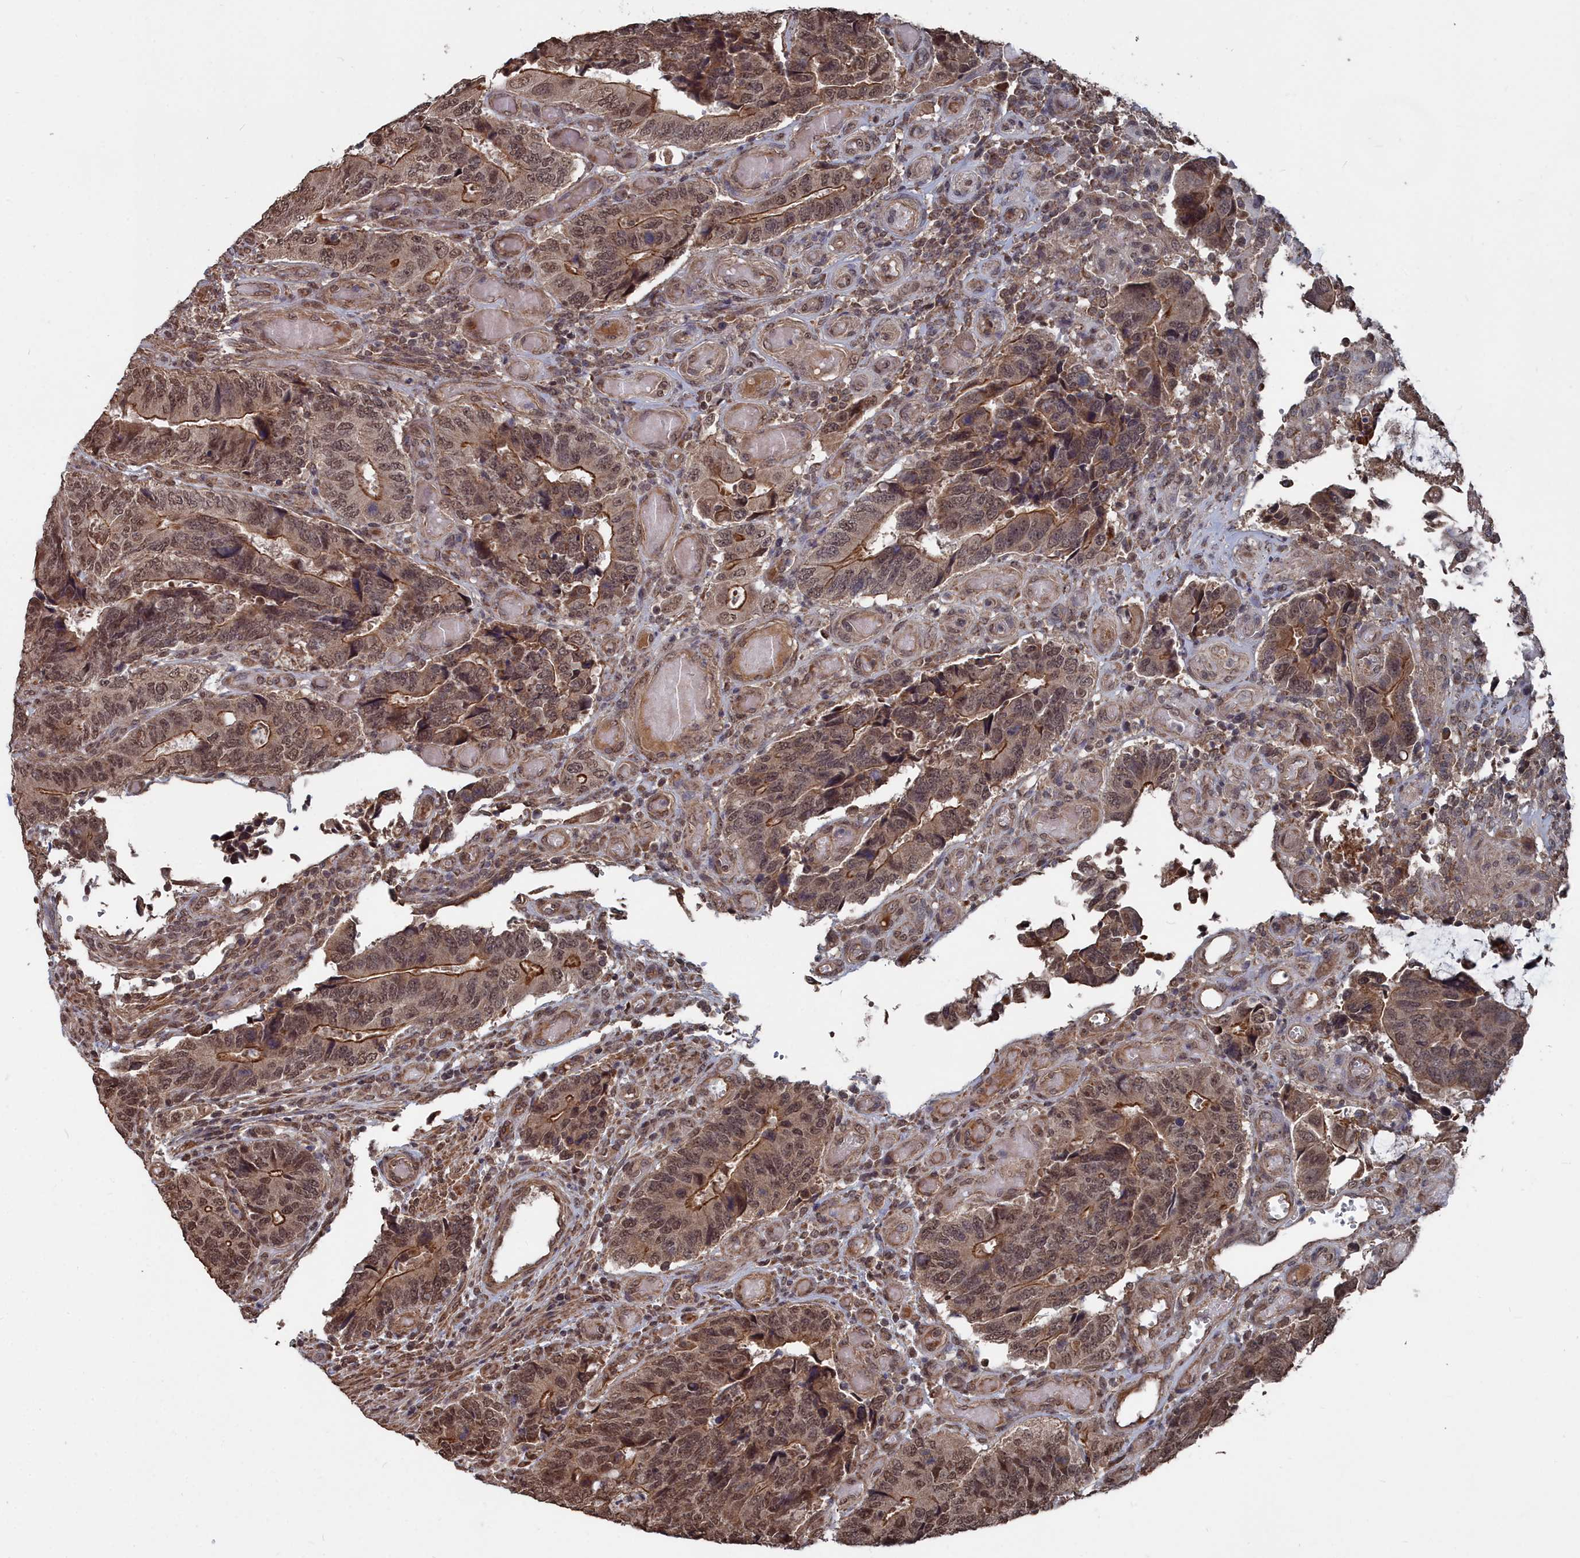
{"staining": {"intensity": "moderate", "quantity": ">75%", "location": "cytoplasmic/membranous,nuclear"}, "tissue": "colorectal cancer", "cell_type": "Tumor cells", "image_type": "cancer", "snomed": [{"axis": "morphology", "description": "Adenocarcinoma, NOS"}, {"axis": "topography", "description": "Colon"}], "caption": "High-magnification brightfield microscopy of colorectal cancer stained with DAB (brown) and counterstained with hematoxylin (blue). tumor cells exhibit moderate cytoplasmic/membranous and nuclear positivity is present in approximately>75% of cells.", "gene": "CCNP", "patient": {"sex": "male", "age": 87}}